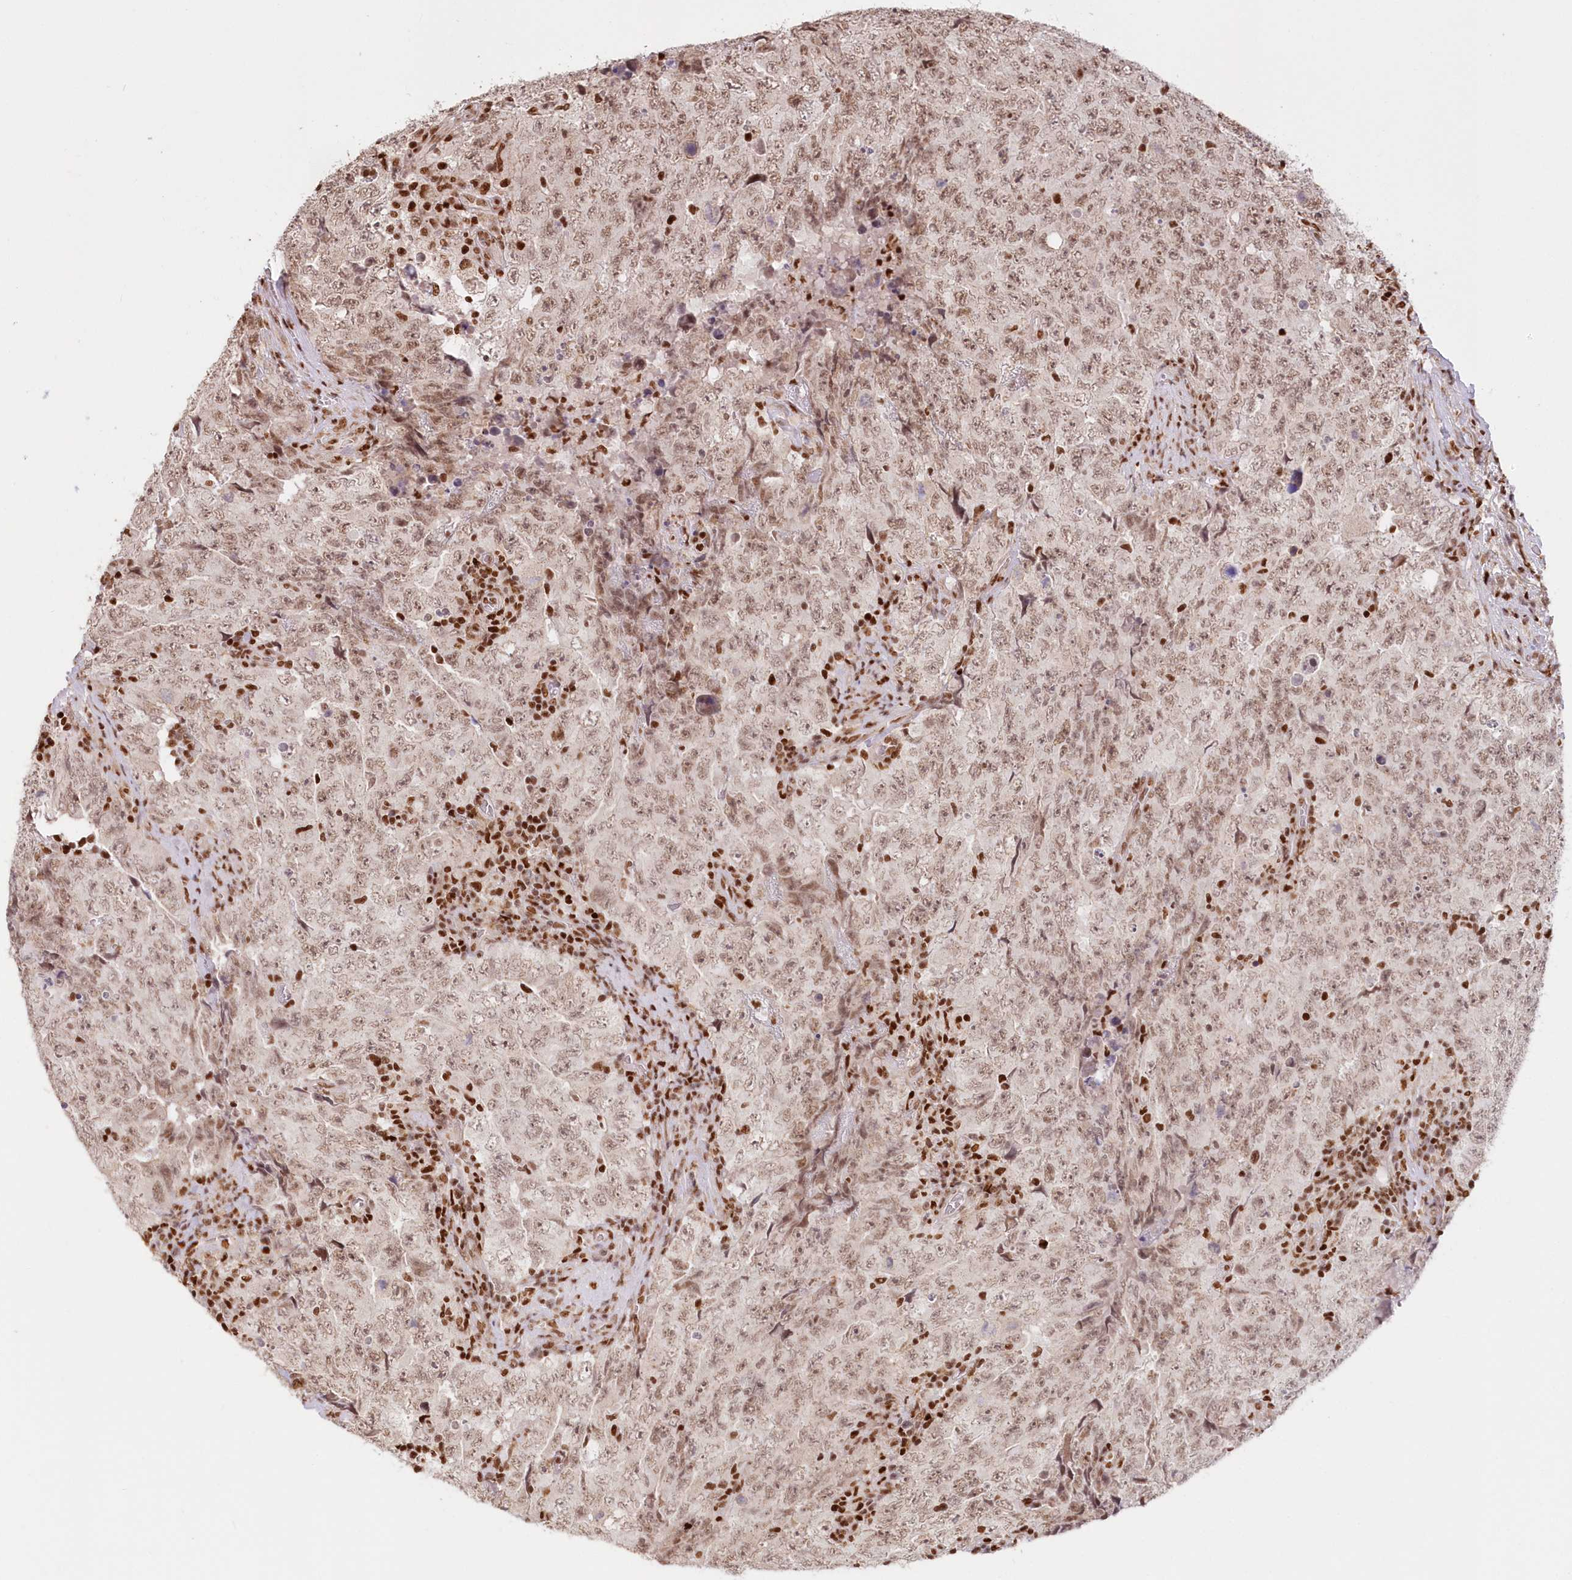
{"staining": {"intensity": "weak", "quantity": ">75%", "location": "nuclear"}, "tissue": "testis cancer", "cell_type": "Tumor cells", "image_type": "cancer", "snomed": [{"axis": "morphology", "description": "Carcinoma, Embryonal, NOS"}, {"axis": "topography", "description": "Testis"}], "caption": "Human testis cancer stained with a protein marker displays weak staining in tumor cells.", "gene": "POLR2B", "patient": {"sex": "male", "age": 26}}